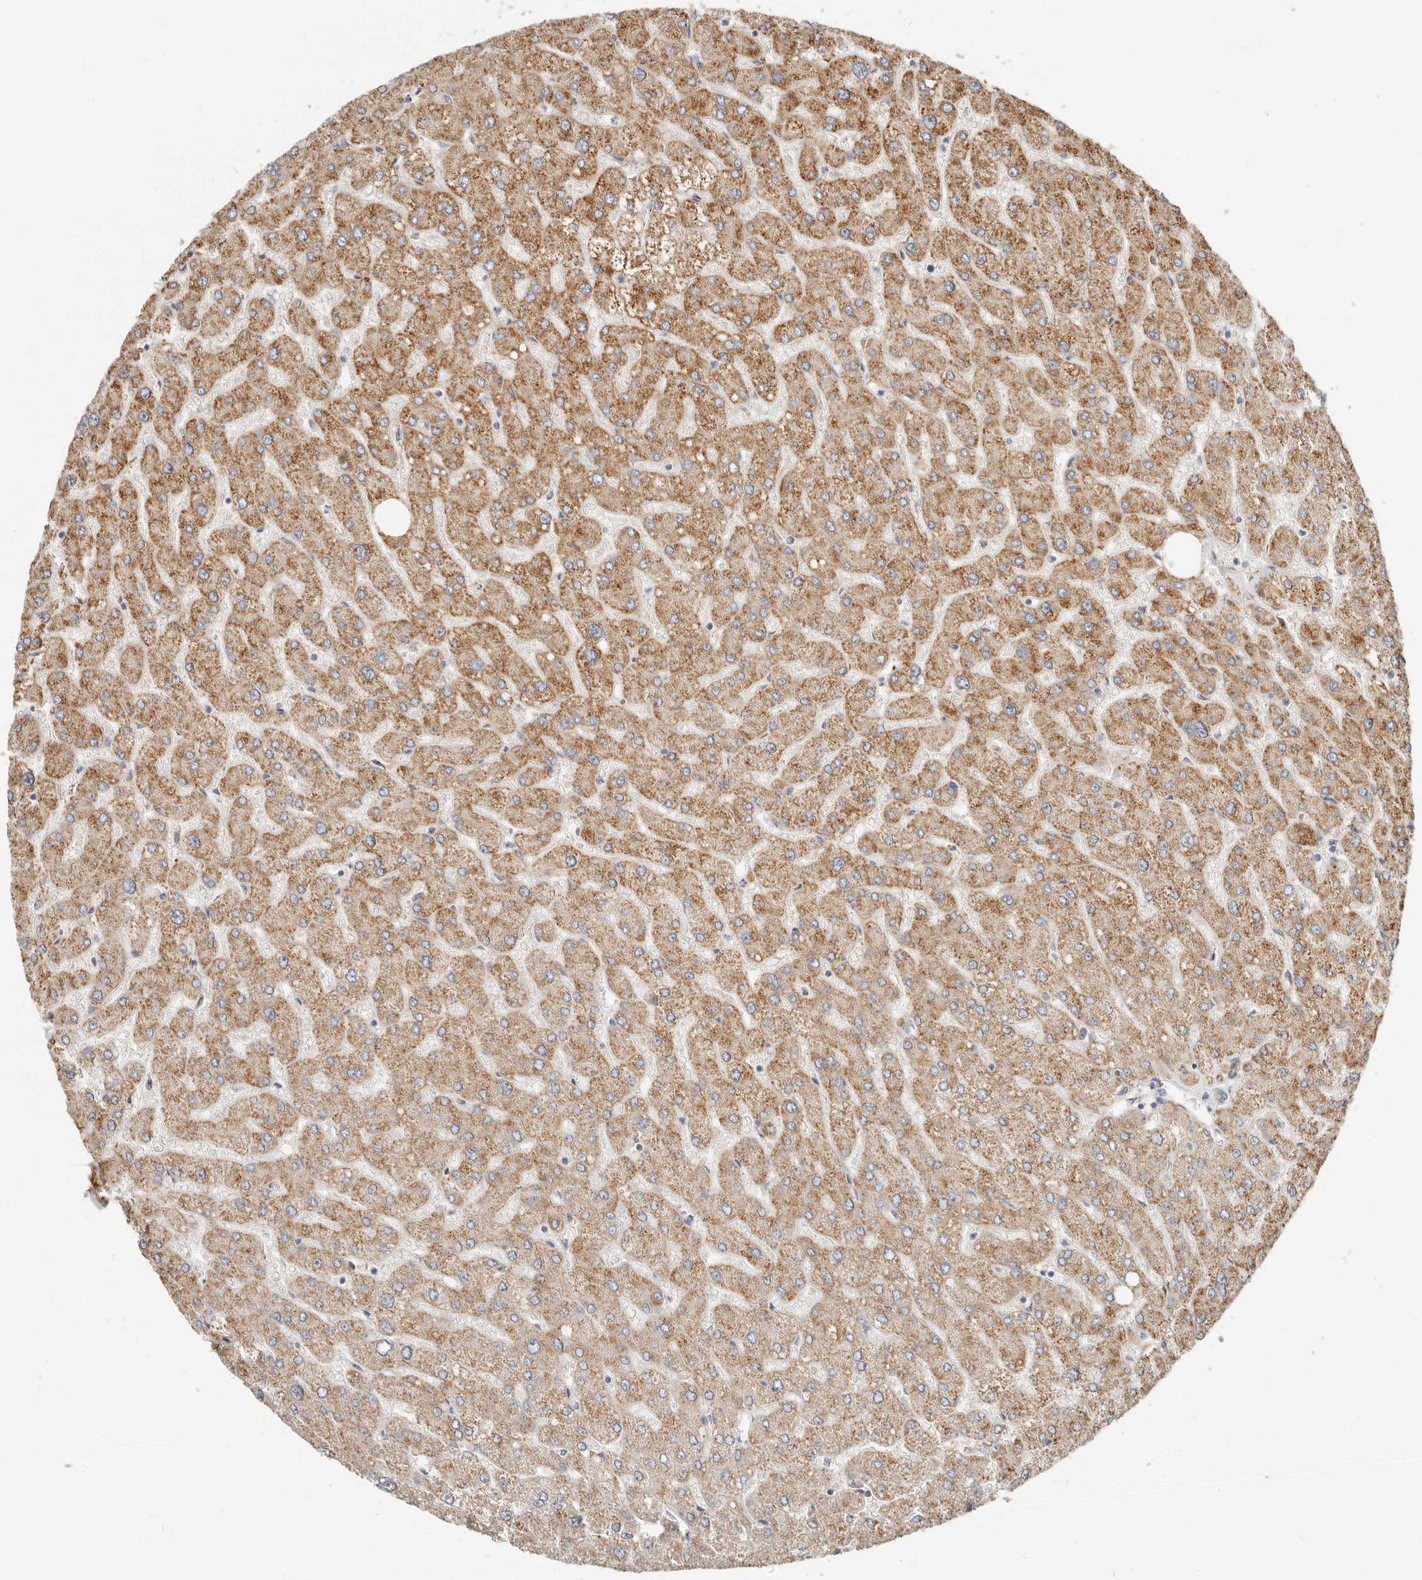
{"staining": {"intensity": "weak", "quantity": "<25%", "location": "cytoplasmic/membranous"}, "tissue": "liver", "cell_type": "Cholangiocytes", "image_type": "normal", "snomed": [{"axis": "morphology", "description": "Normal tissue, NOS"}, {"axis": "topography", "description": "Liver"}], "caption": "The image displays no staining of cholangiocytes in benign liver.", "gene": "SPRING1", "patient": {"sex": "male", "age": 55}}